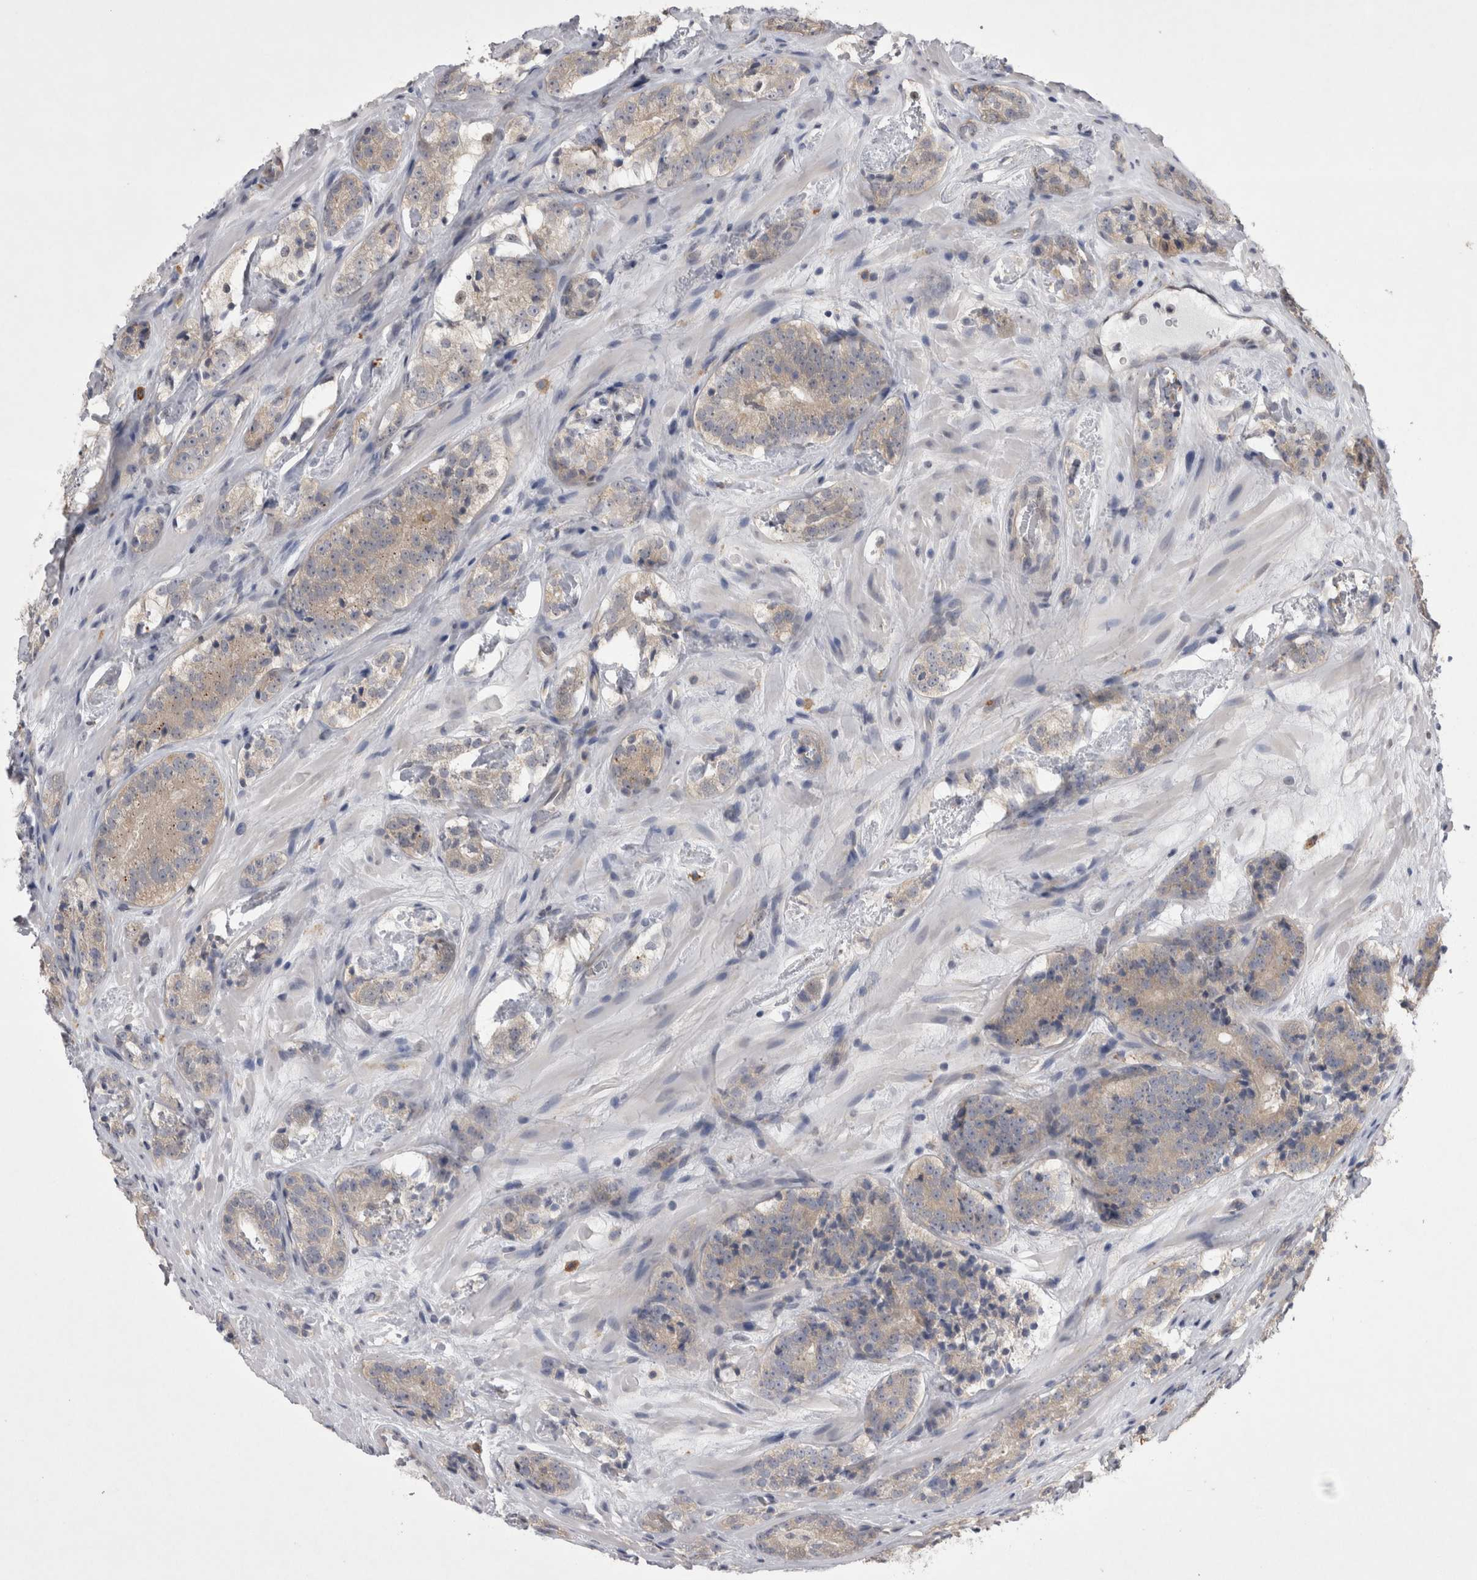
{"staining": {"intensity": "weak", "quantity": "25%-75%", "location": "cytoplasmic/membranous"}, "tissue": "prostate cancer", "cell_type": "Tumor cells", "image_type": "cancer", "snomed": [{"axis": "morphology", "description": "Adenocarcinoma, High grade"}, {"axis": "topography", "description": "Prostate"}], "caption": "Brown immunohistochemical staining in human high-grade adenocarcinoma (prostate) reveals weak cytoplasmic/membranous staining in about 25%-75% of tumor cells.", "gene": "CTBS", "patient": {"sex": "male", "age": 56}}